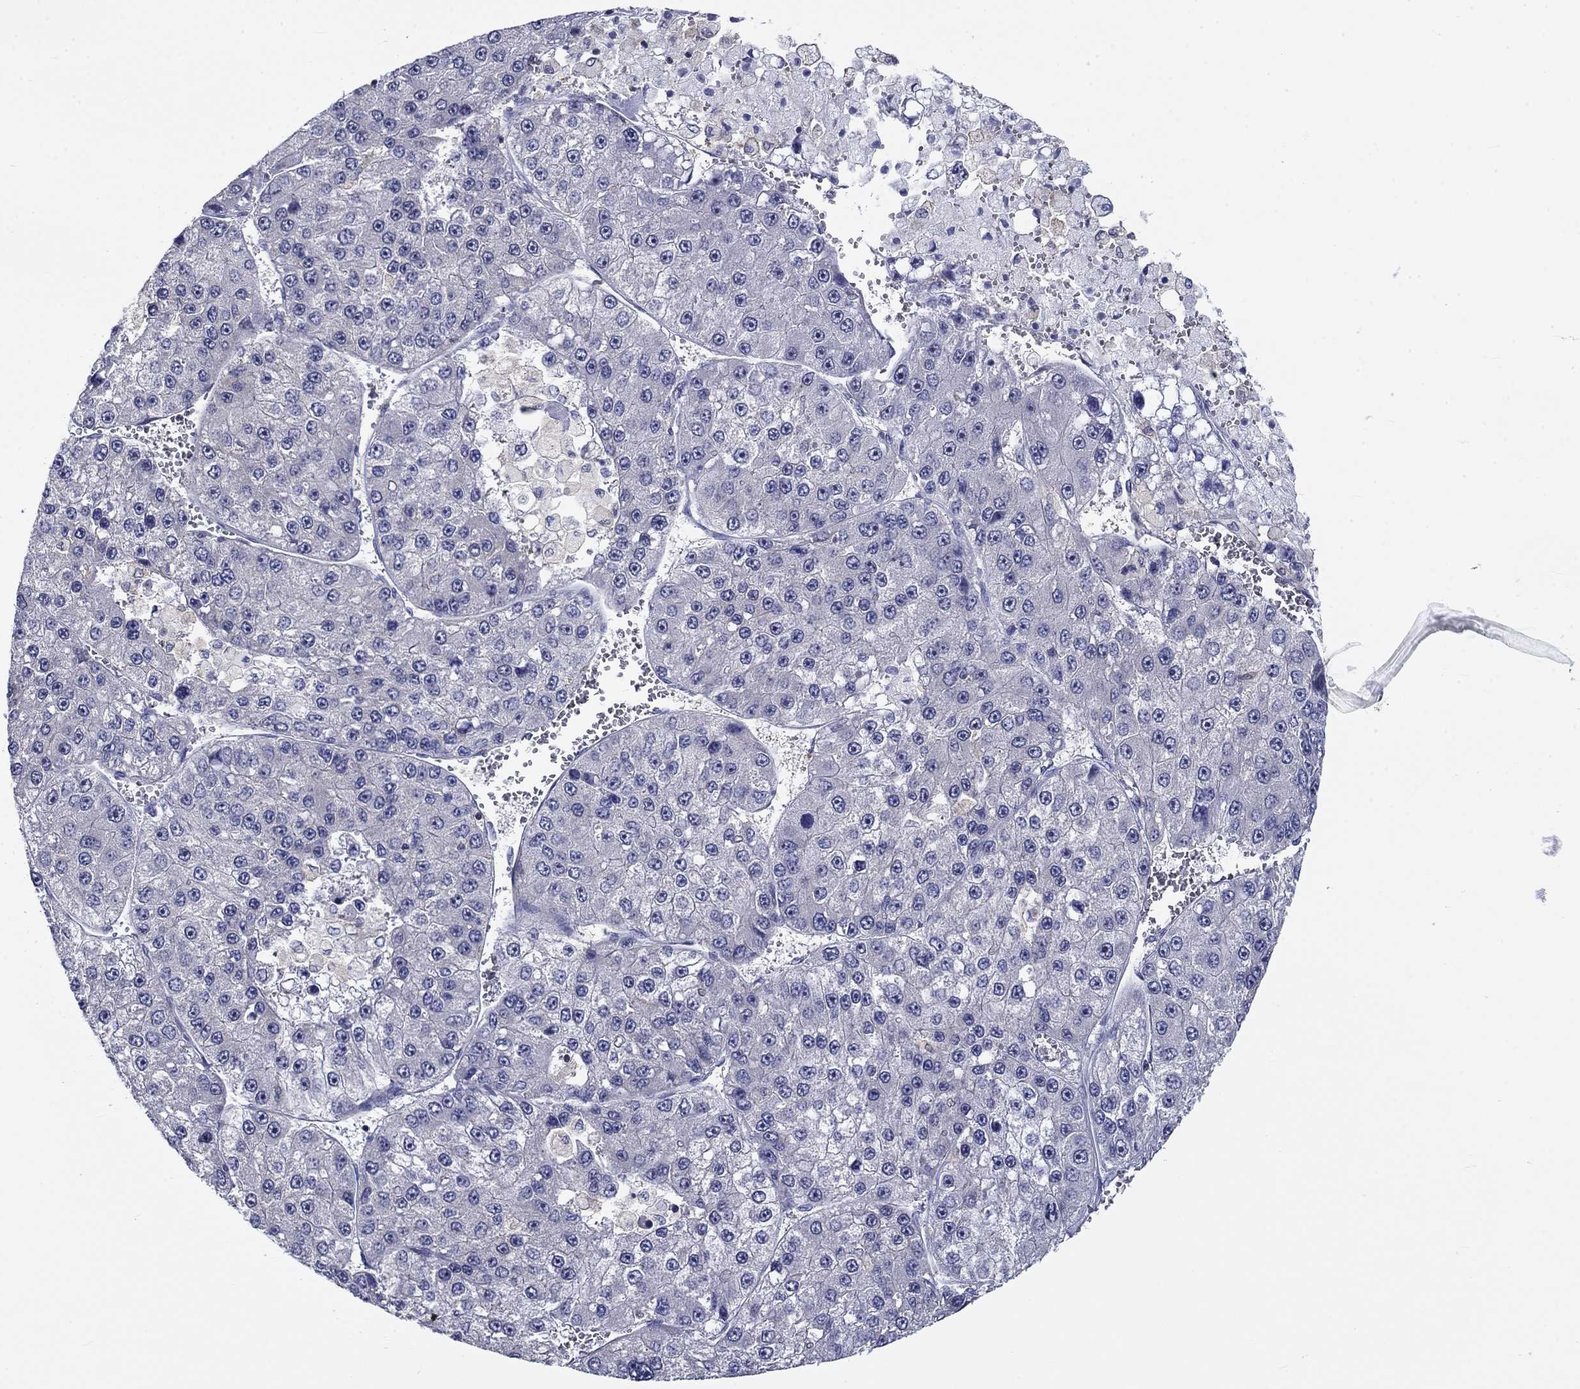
{"staining": {"intensity": "negative", "quantity": "none", "location": "none"}, "tissue": "liver cancer", "cell_type": "Tumor cells", "image_type": "cancer", "snomed": [{"axis": "morphology", "description": "Carcinoma, Hepatocellular, NOS"}, {"axis": "topography", "description": "Liver"}], "caption": "Immunohistochemistry of liver cancer displays no positivity in tumor cells.", "gene": "POU2F2", "patient": {"sex": "female", "age": 73}}